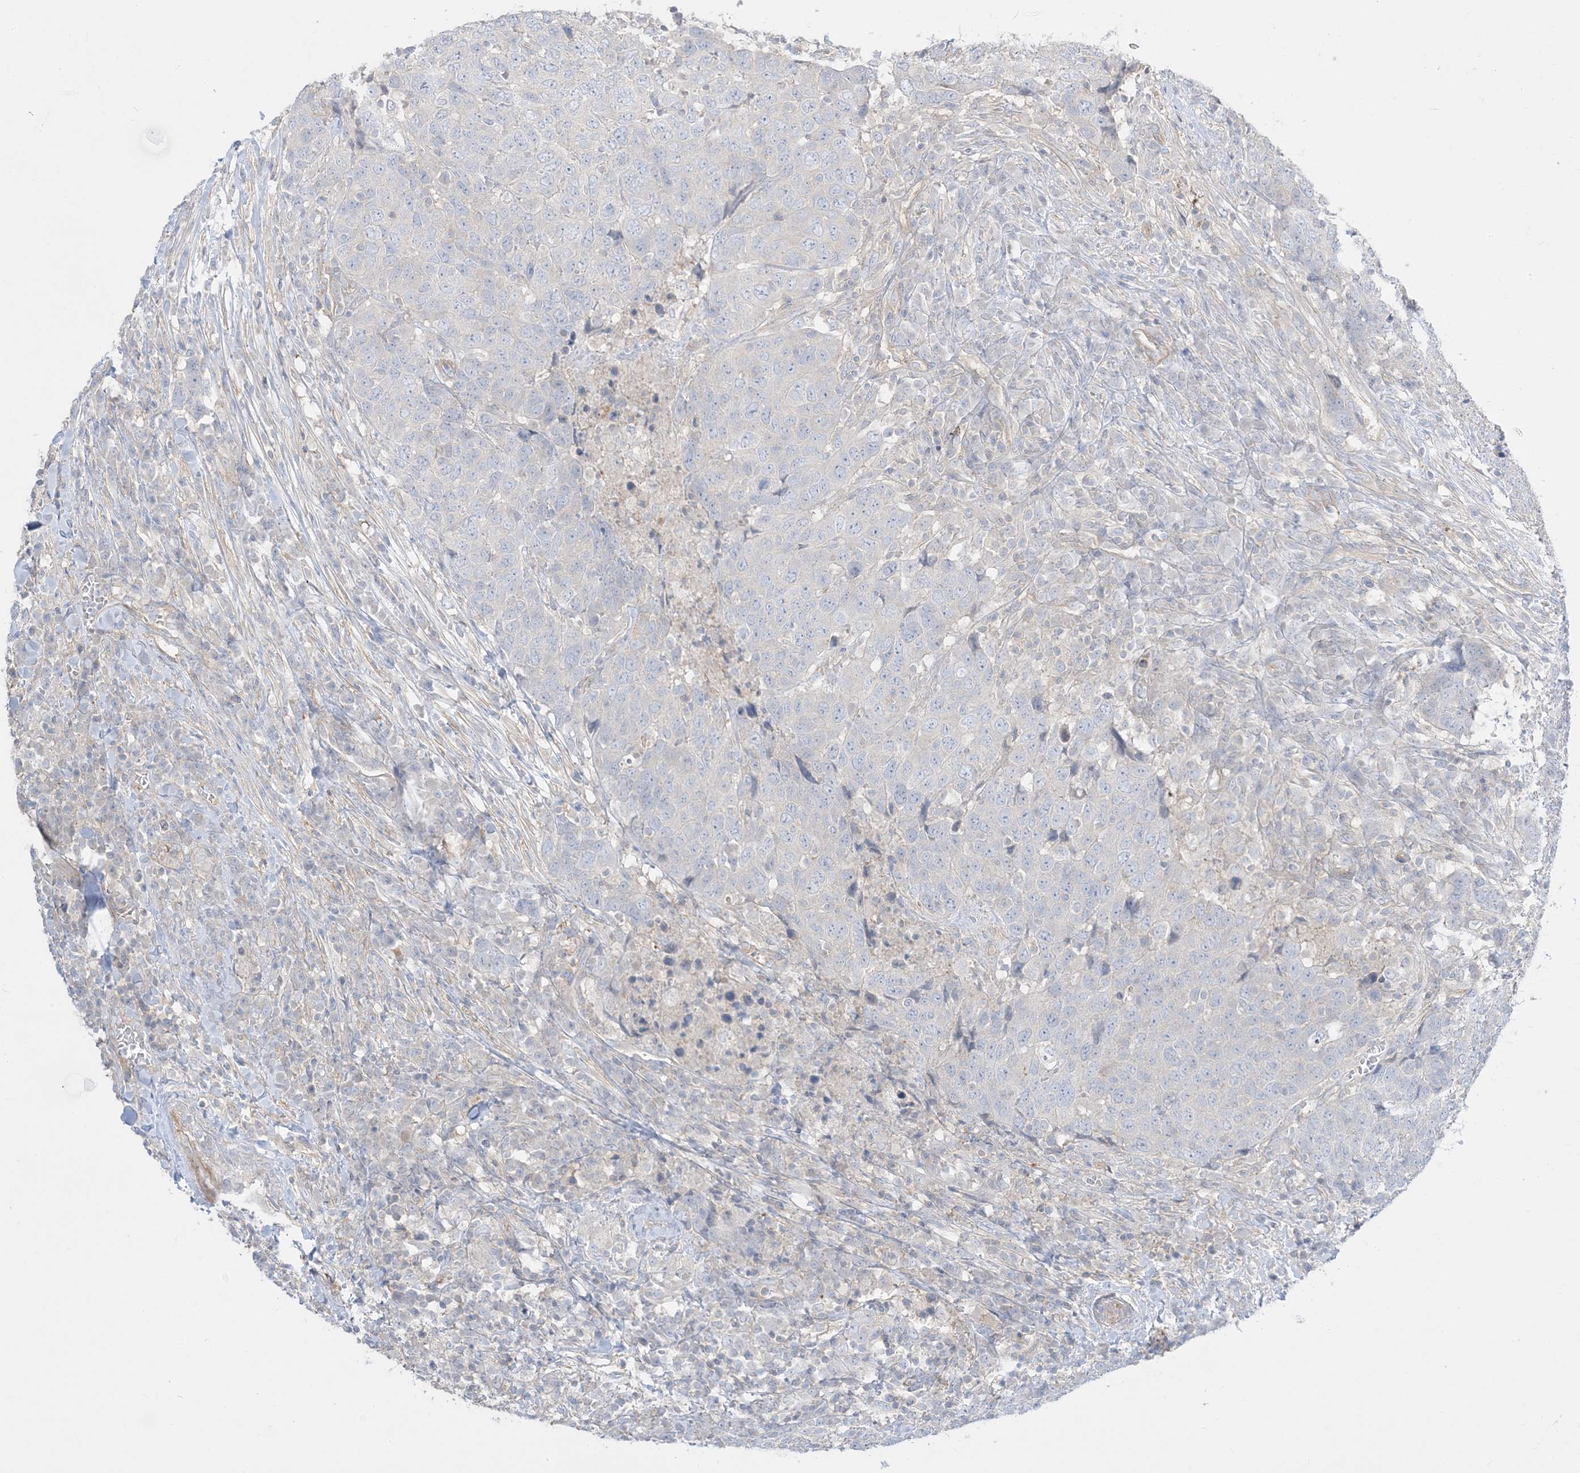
{"staining": {"intensity": "negative", "quantity": "none", "location": "none"}, "tissue": "head and neck cancer", "cell_type": "Tumor cells", "image_type": "cancer", "snomed": [{"axis": "morphology", "description": "Squamous cell carcinoma, NOS"}, {"axis": "topography", "description": "Head-Neck"}], "caption": "DAB immunohistochemical staining of head and neck squamous cell carcinoma displays no significant expression in tumor cells.", "gene": "ARHGEF9", "patient": {"sex": "male", "age": 66}}